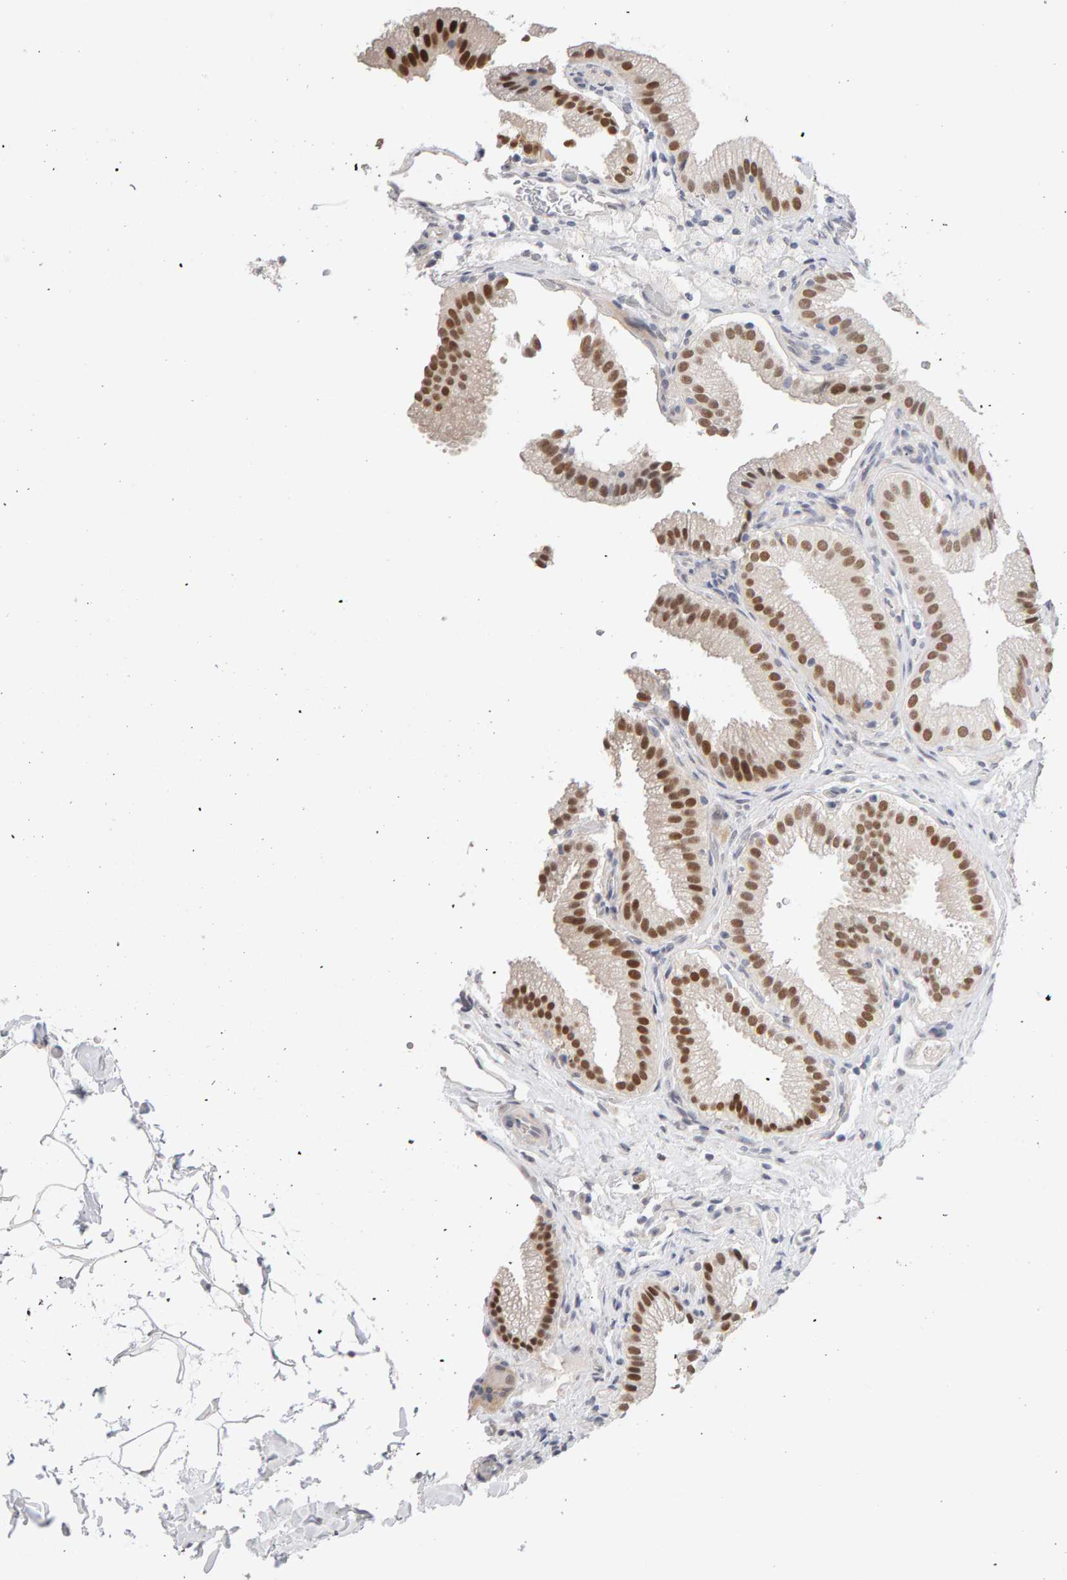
{"staining": {"intensity": "strong", "quantity": ">75%", "location": "nuclear"}, "tissue": "gallbladder", "cell_type": "Glandular cells", "image_type": "normal", "snomed": [{"axis": "morphology", "description": "Normal tissue, NOS"}, {"axis": "topography", "description": "Gallbladder"}], "caption": "Gallbladder stained with DAB (3,3'-diaminobenzidine) immunohistochemistry (IHC) displays high levels of strong nuclear positivity in approximately >75% of glandular cells. Ihc stains the protein in brown and the nuclei are stained blue.", "gene": "HNF4A", "patient": {"sex": "male", "age": 54}}